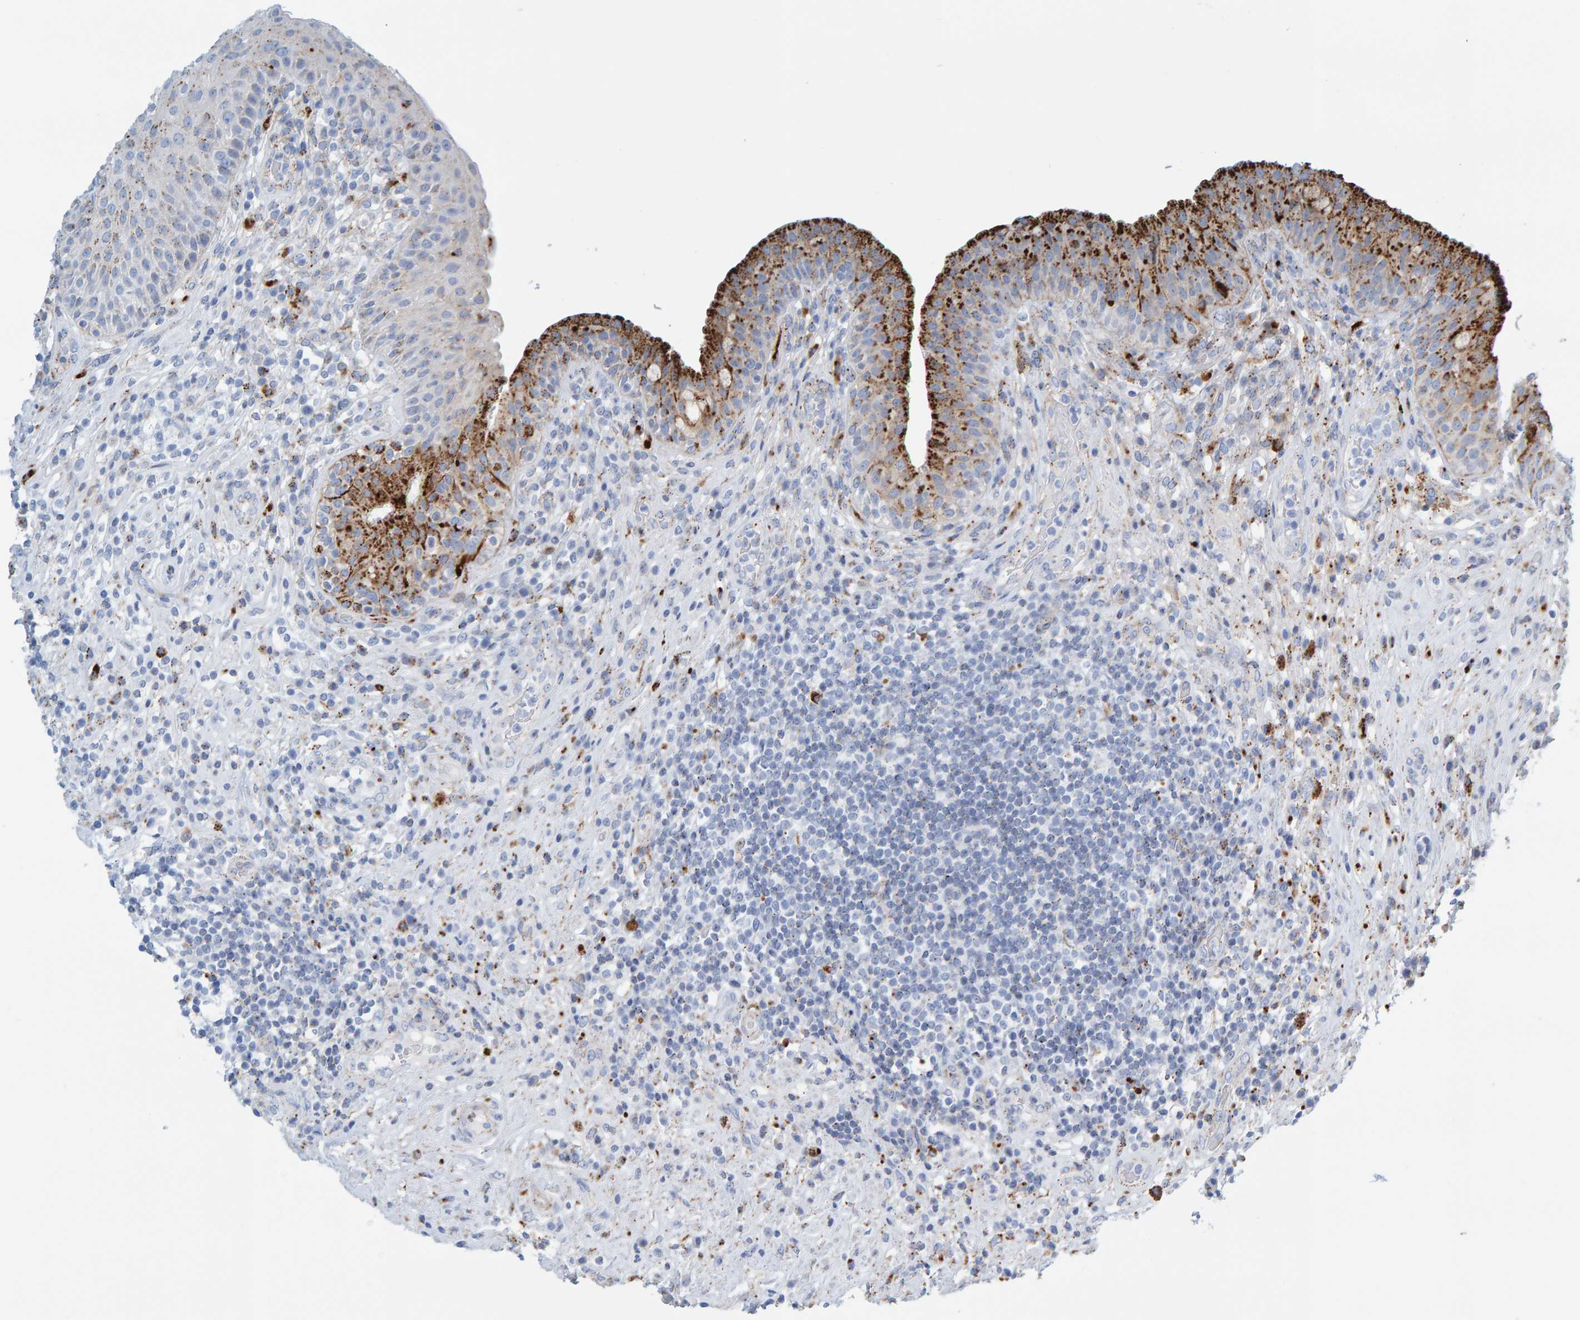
{"staining": {"intensity": "strong", "quantity": "25%-75%", "location": "cytoplasmic/membranous"}, "tissue": "urinary bladder", "cell_type": "Urothelial cells", "image_type": "normal", "snomed": [{"axis": "morphology", "description": "Normal tissue, NOS"}, {"axis": "topography", "description": "Urinary bladder"}], "caption": "Urinary bladder stained with immunohistochemistry demonstrates strong cytoplasmic/membranous expression in approximately 25%-75% of urothelial cells.", "gene": "BIN3", "patient": {"sex": "female", "age": 62}}